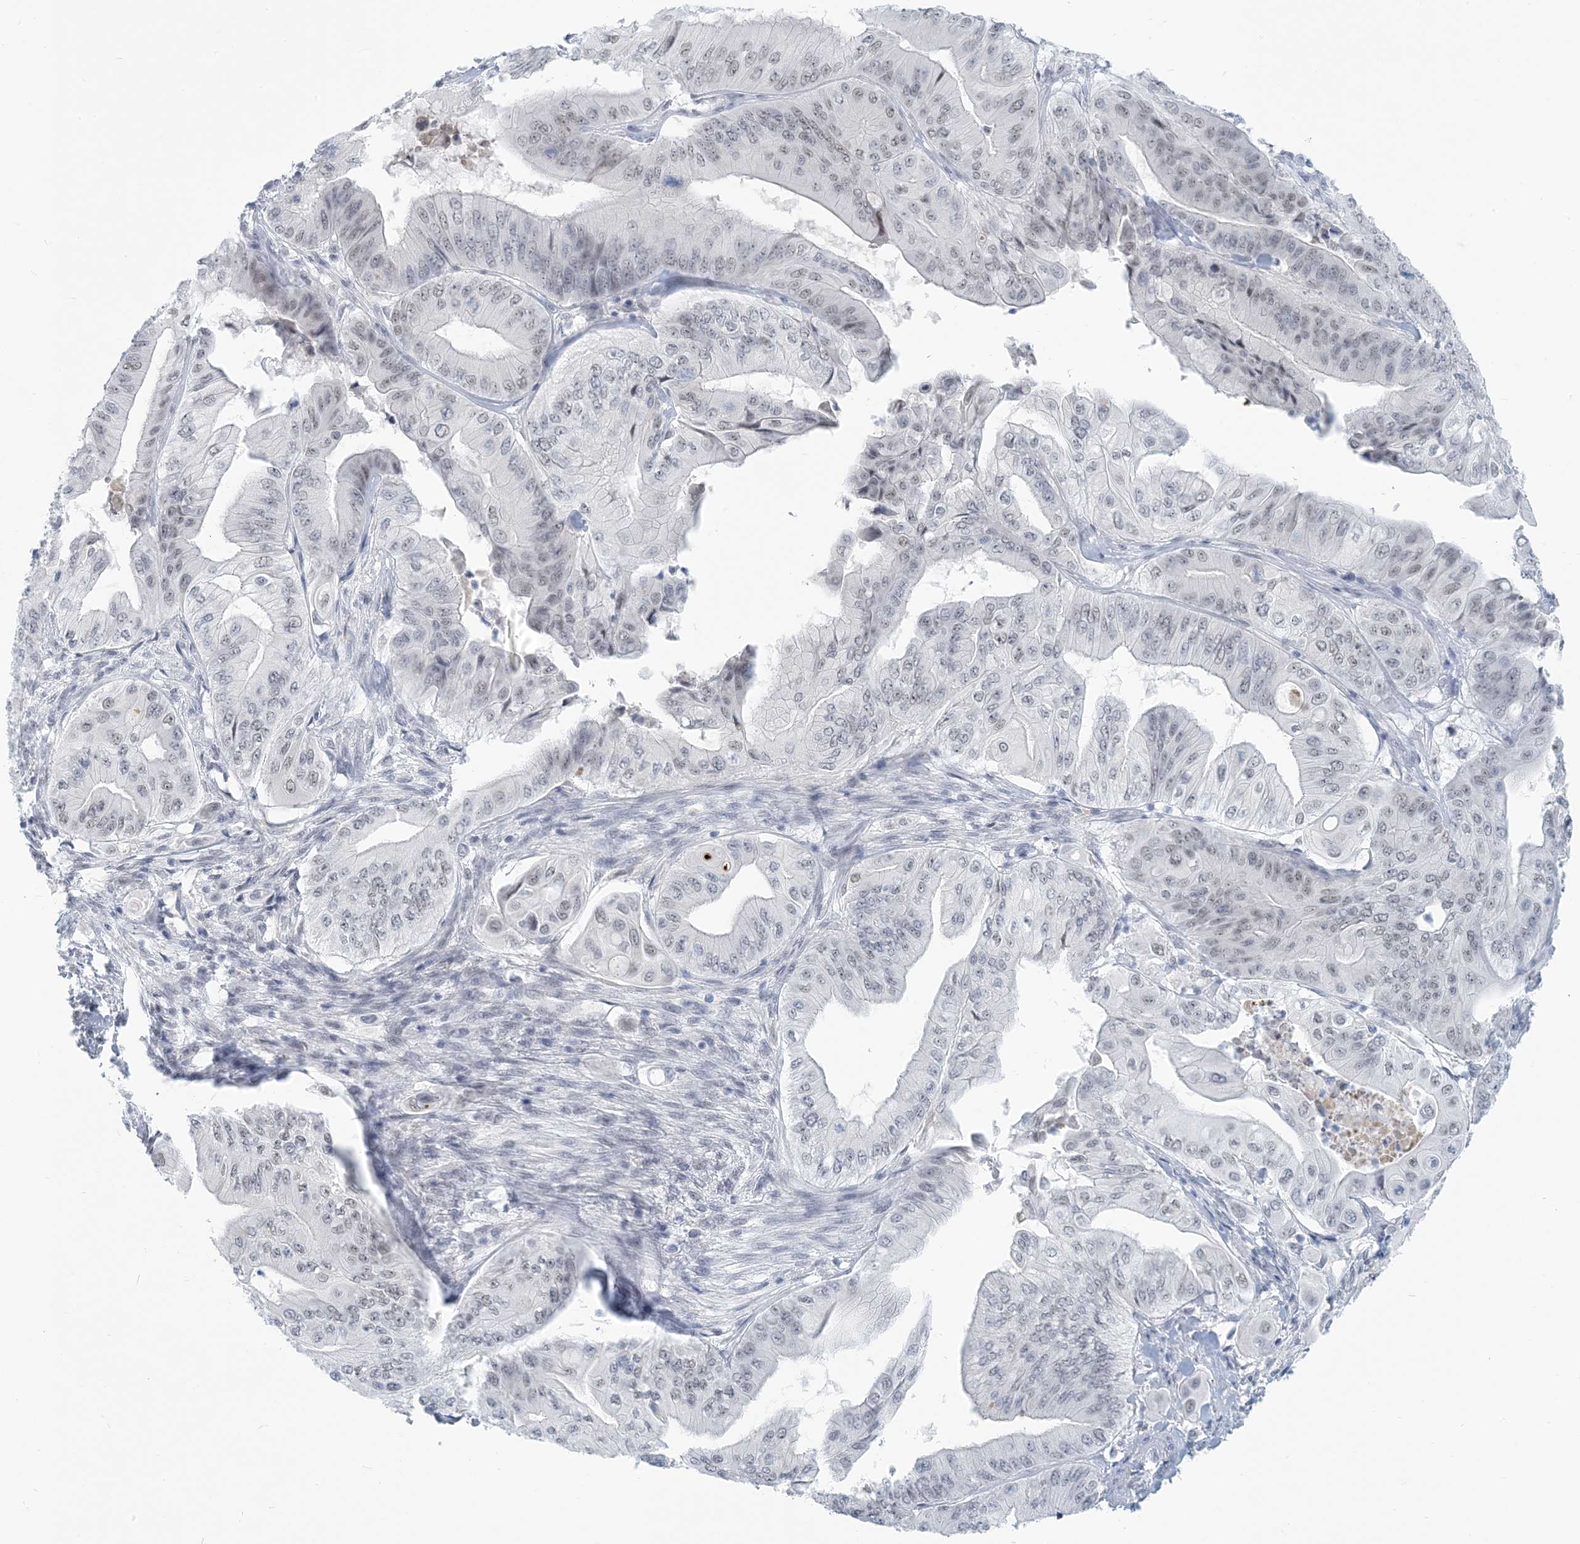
{"staining": {"intensity": "negative", "quantity": "none", "location": "none"}, "tissue": "pancreatic cancer", "cell_type": "Tumor cells", "image_type": "cancer", "snomed": [{"axis": "morphology", "description": "Adenocarcinoma, NOS"}, {"axis": "topography", "description": "Pancreas"}], "caption": "Image shows no significant protein staining in tumor cells of pancreatic cancer.", "gene": "SCML1", "patient": {"sex": "female", "age": 77}}